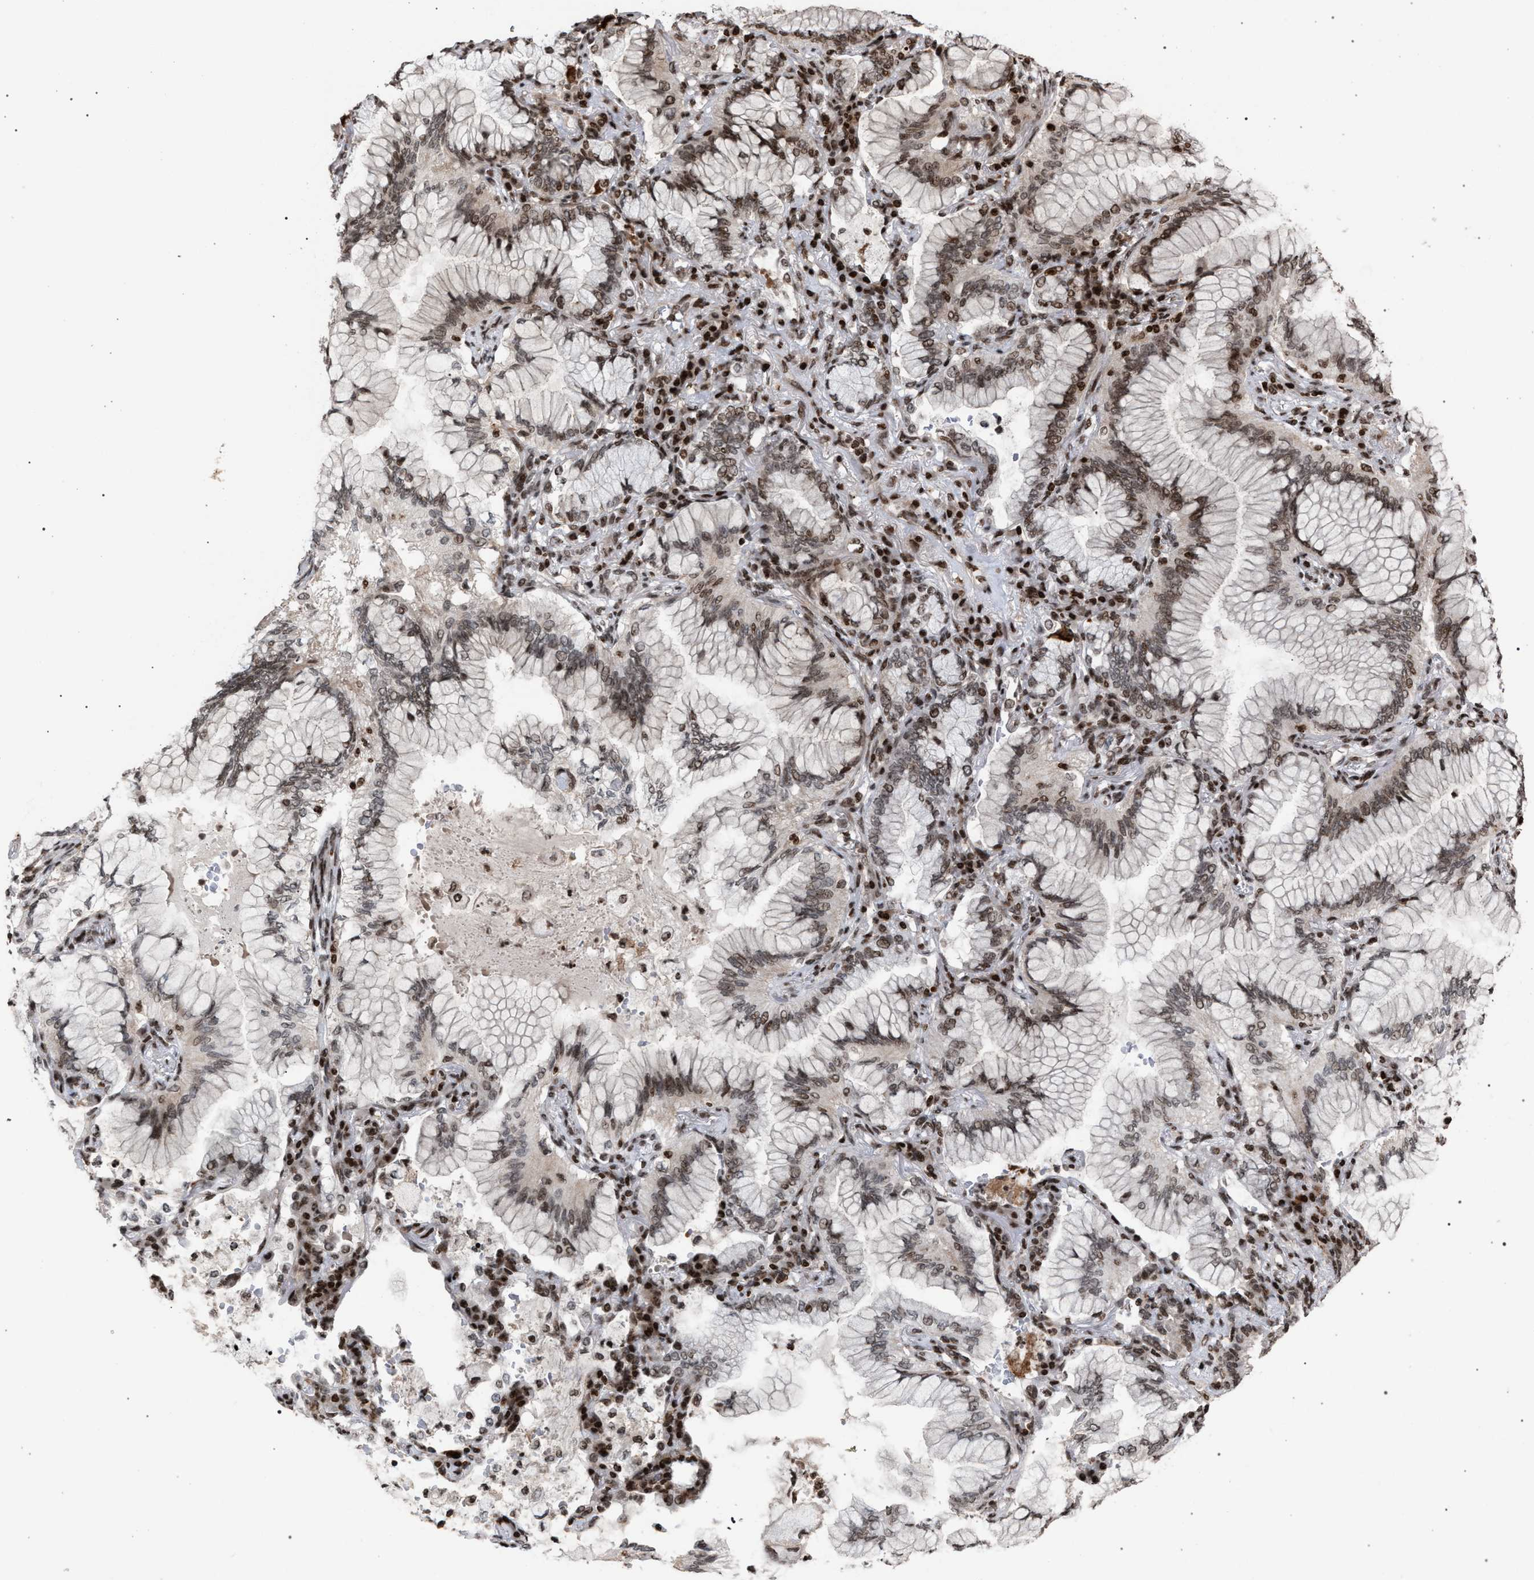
{"staining": {"intensity": "moderate", "quantity": "25%-75%", "location": "nuclear"}, "tissue": "lung cancer", "cell_type": "Tumor cells", "image_type": "cancer", "snomed": [{"axis": "morphology", "description": "Adenocarcinoma, NOS"}, {"axis": "topography", "description": "Lung"}], "caption": "Lung adenocarcinoma tissue reveals moderate nuclear positivity in approximately 25%-75% of tumor cells", "gene": "FOXD3", "patient": {"sex": "female", "age": 70}}